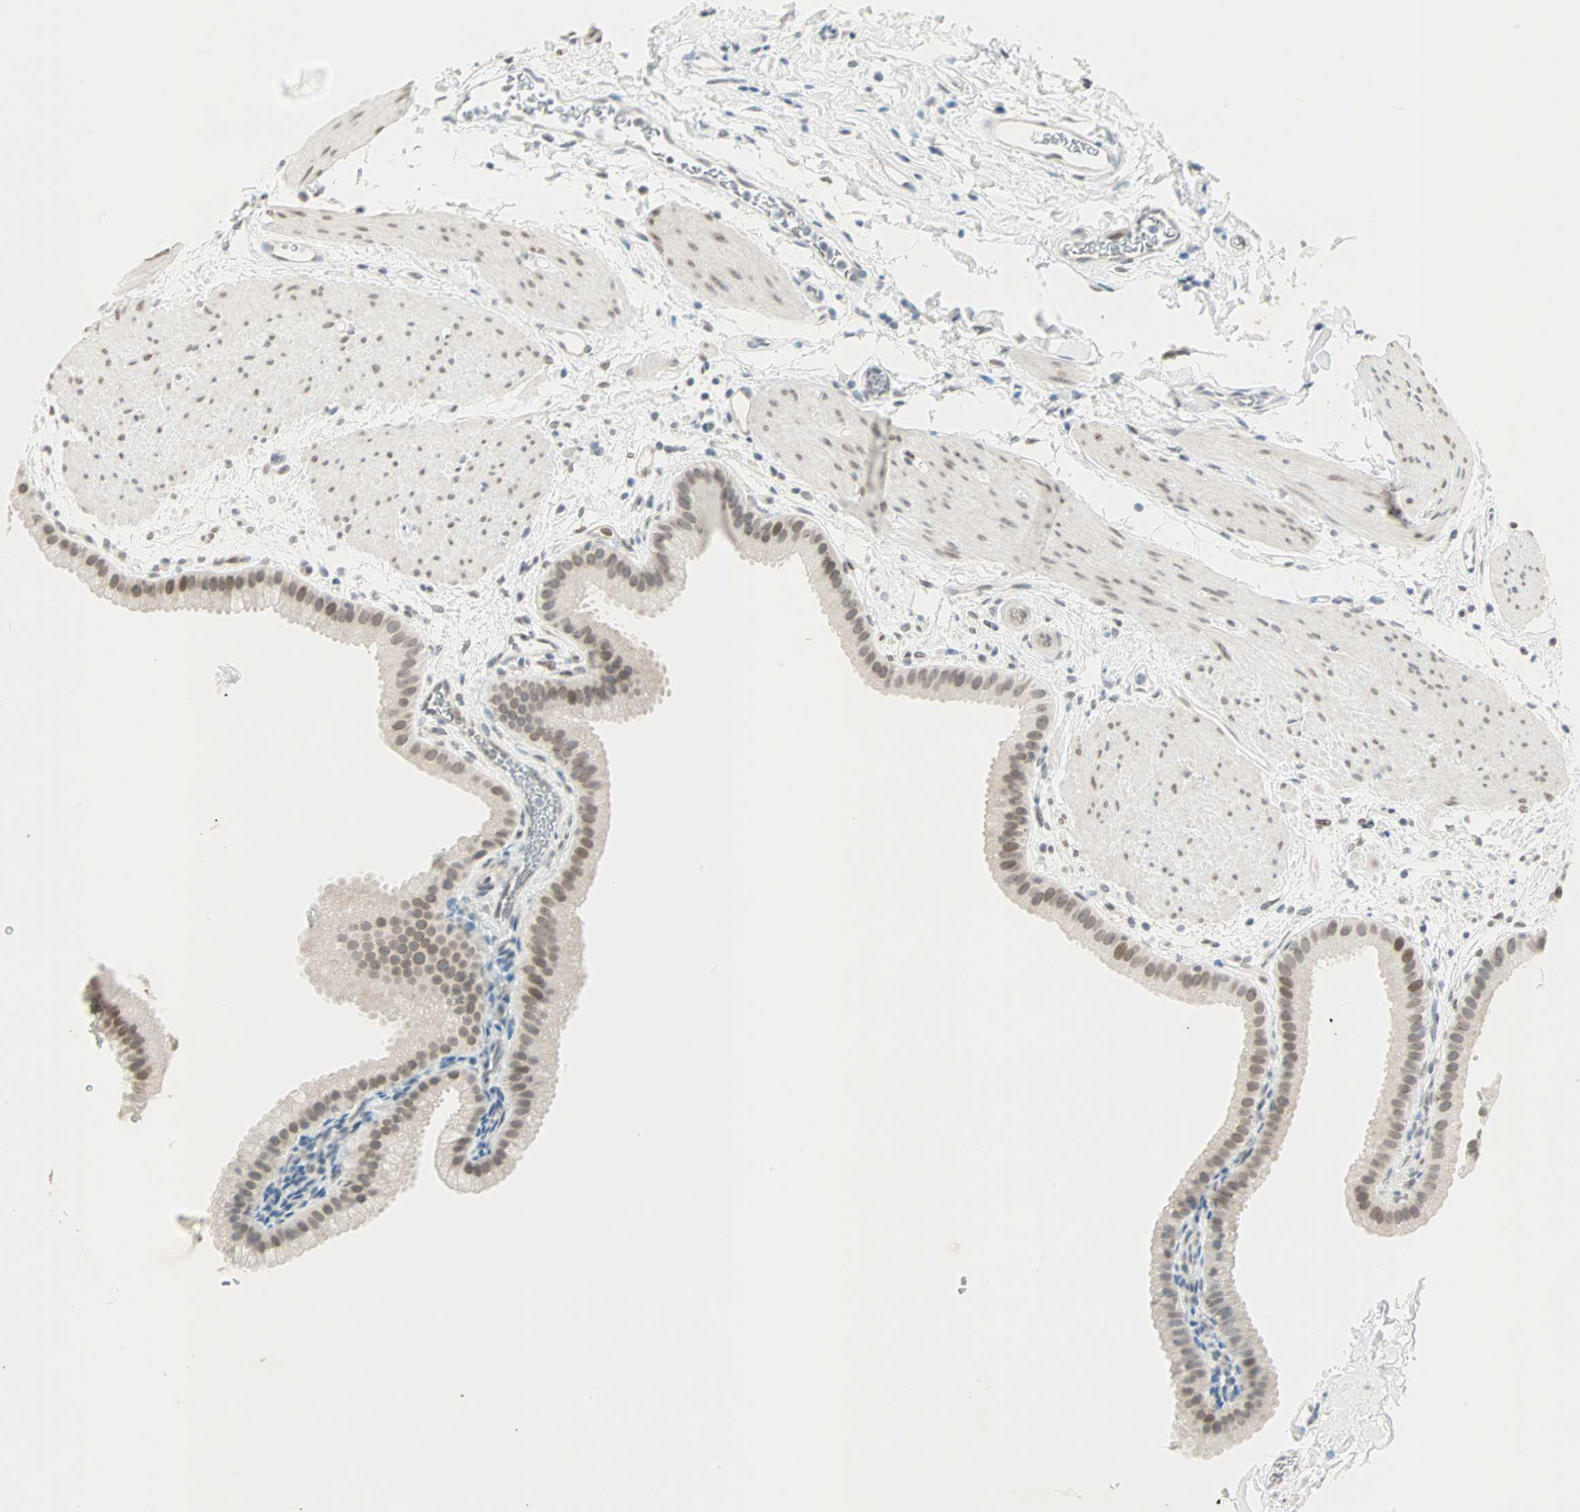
{"staining": {"intensity": "weak", "quantity": "25%-75%", "location": "nuclear"}, "tissue": "gallbladder", "cell_type": "Glandular cells", "image_type": "normal", "snomed": [{"axis": "morphology", "description": "Normal tissue, NOS"}, {"axis": "topography", "description": "Gallbladder"}], "caption": "Gallbladder was stained to show a protein in brown. There is low levels of weak nuclear expression in about 25%-75% of glandular cells. (DAB IHC, brown staining for protein, blue staining for nuclei).", "gene": "BCAN", "patient": {"sex": "female", "age": 64}}